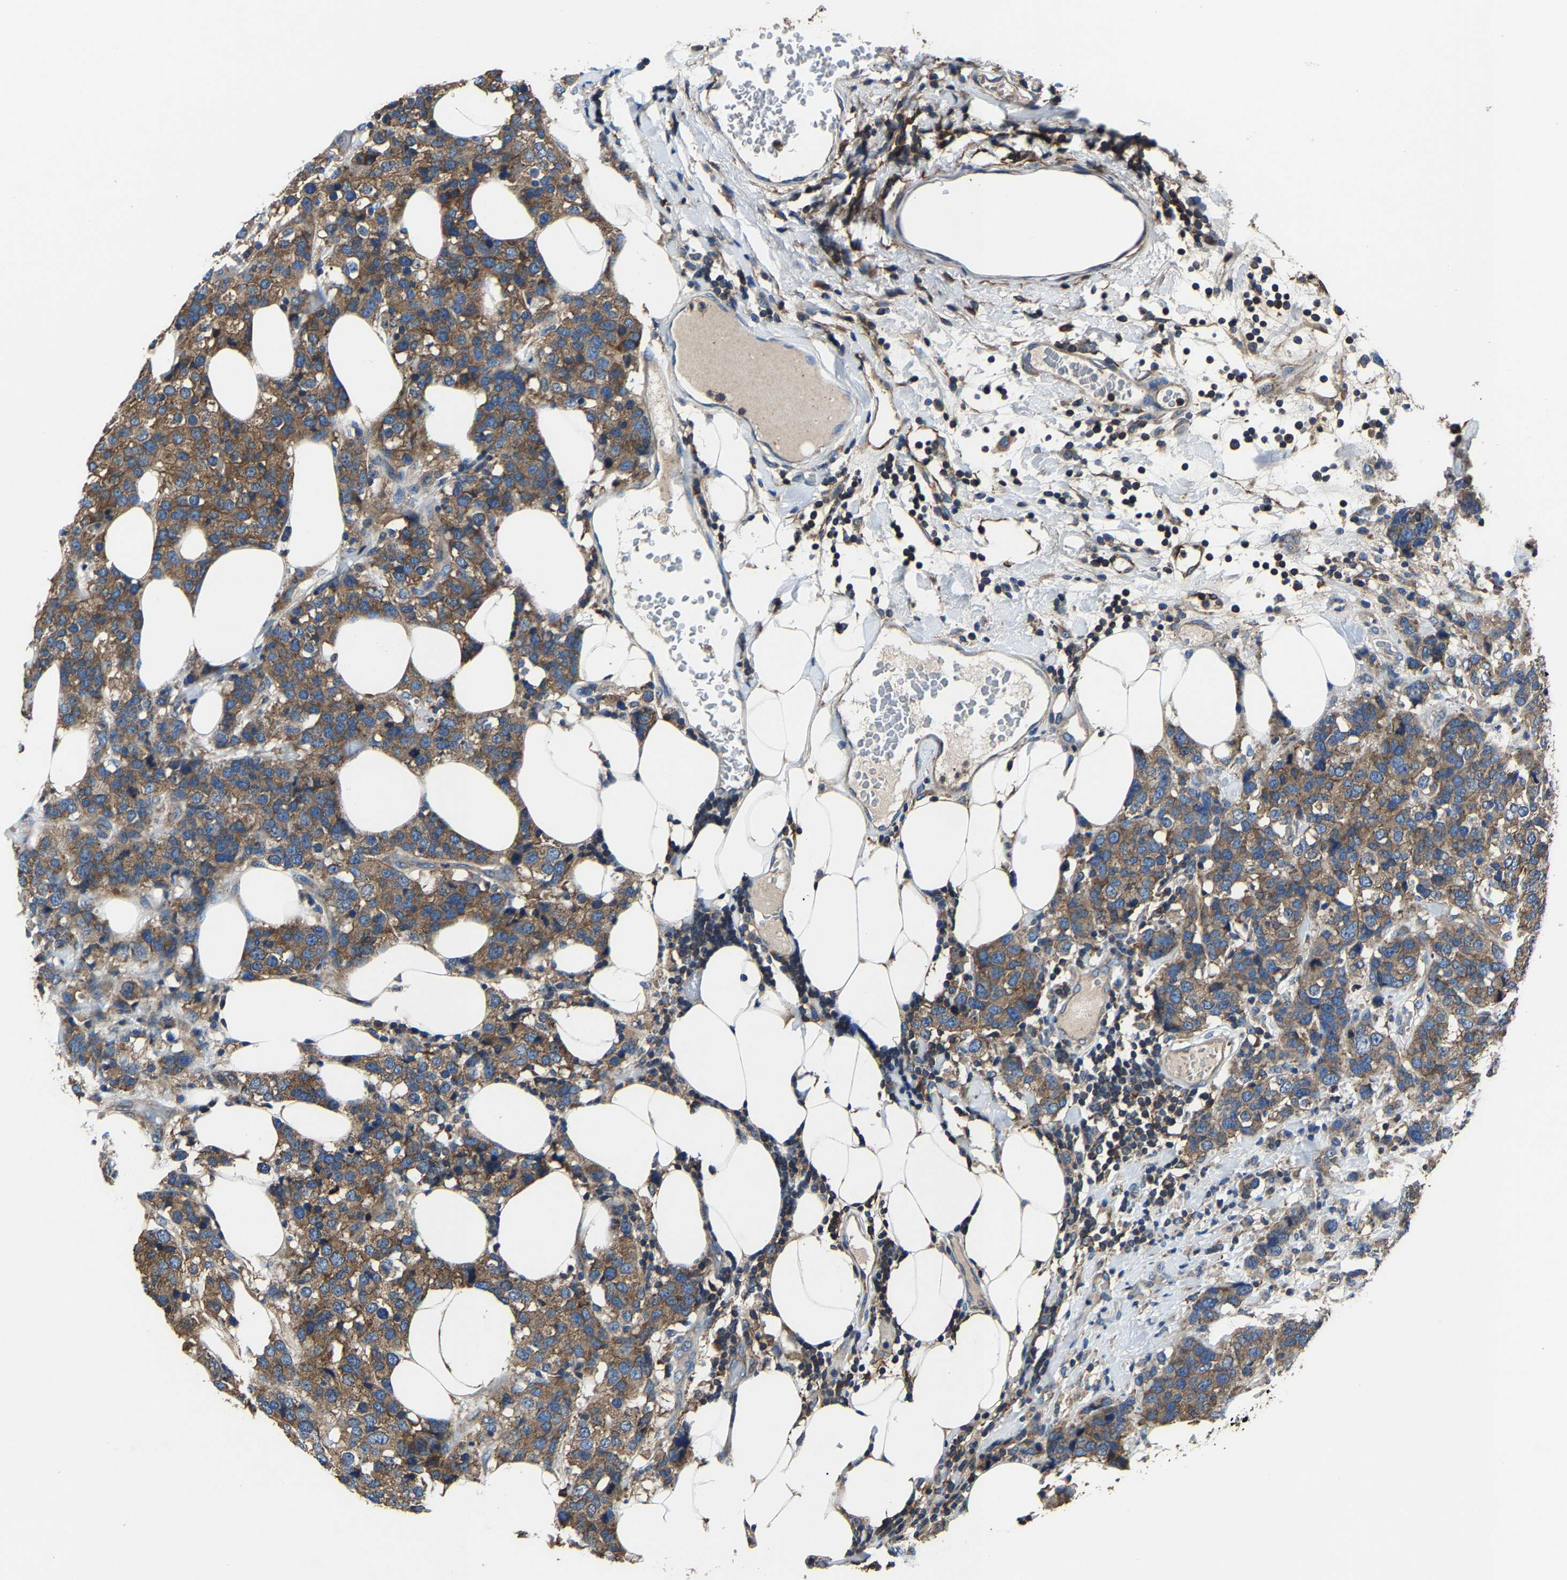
{"staining": {"intensity": "moderate", "quantity": ">75%", "location": "cytoplasmic/membranous"}, "tissue": "breast cancer", "cell_type": "Tumor cells", "image_type": "cancer", "snomed": [{"axis": "morphology", "description": "Lobular carcinoma"}, {"axis": "topography", "description": "Breast"}], "caption": "Brown immunohistochemical staining in human lobular carcinoma (breast) displays moderate cytoplasmic/membranous expression in about >75% of tumor cells. (IHC, brightfield microscopy, high magnification).", "gene": "KIAA1958", "patient": {"sex": "female", "age": 59}}